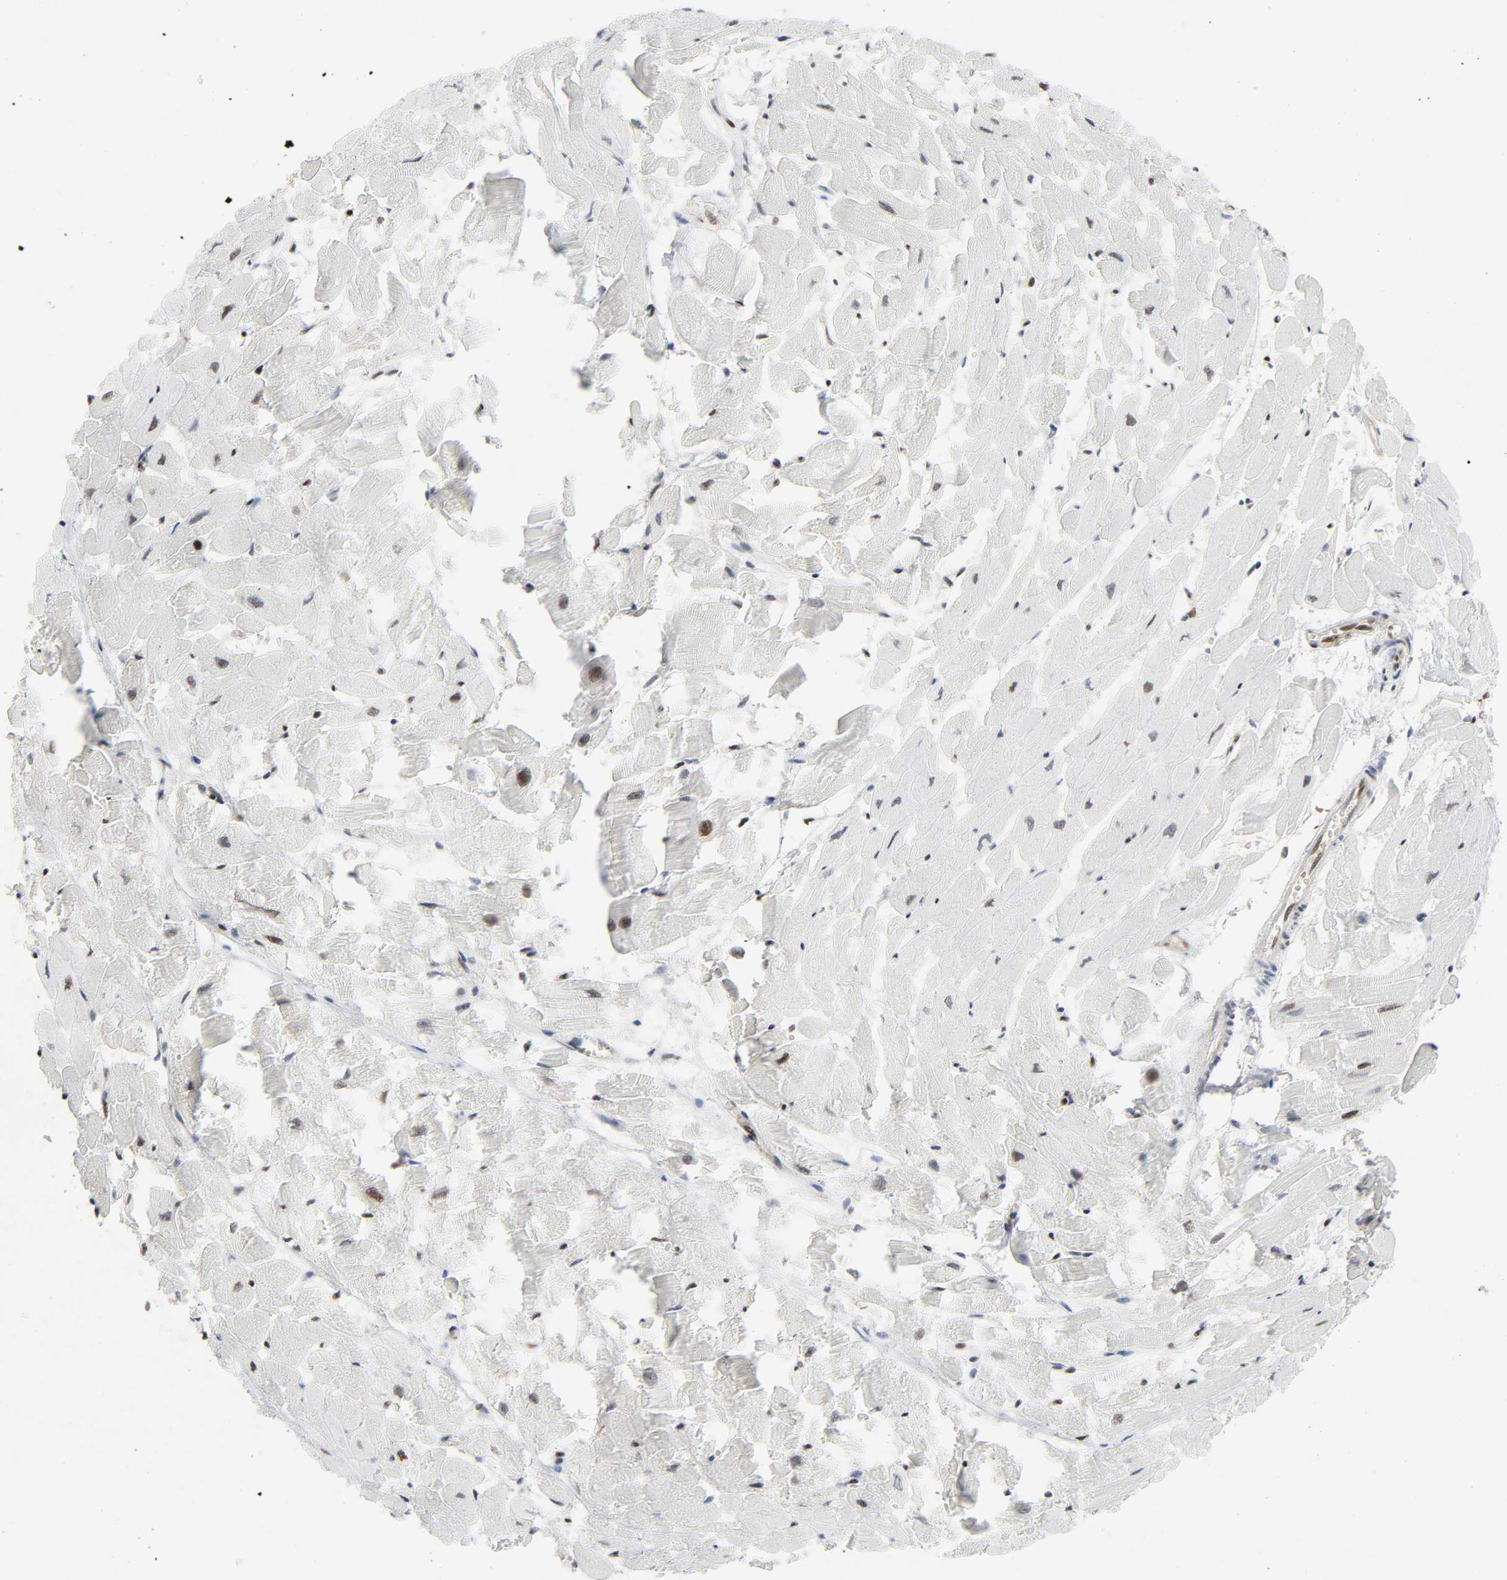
{"staining": {"intensity": "strong", "quantity": ">75%", "location": "nuclear"}, "tissue": "heart muscle", "cell_type": "Cardiomyocytes", "image_type": "normal", "snomed": [{"axis": "morphology", "description": "Normal tissue, NOS"}, {"axis": "topography", "description": "Heart"}], "caption": "A brown stain highlights strong nuclear staining of a protein in cardiomyocytes of benign heart muscle. Nuclei are stained in blue.", "gene": "WAS", "patient": {"sex": "female", "age": 19}}